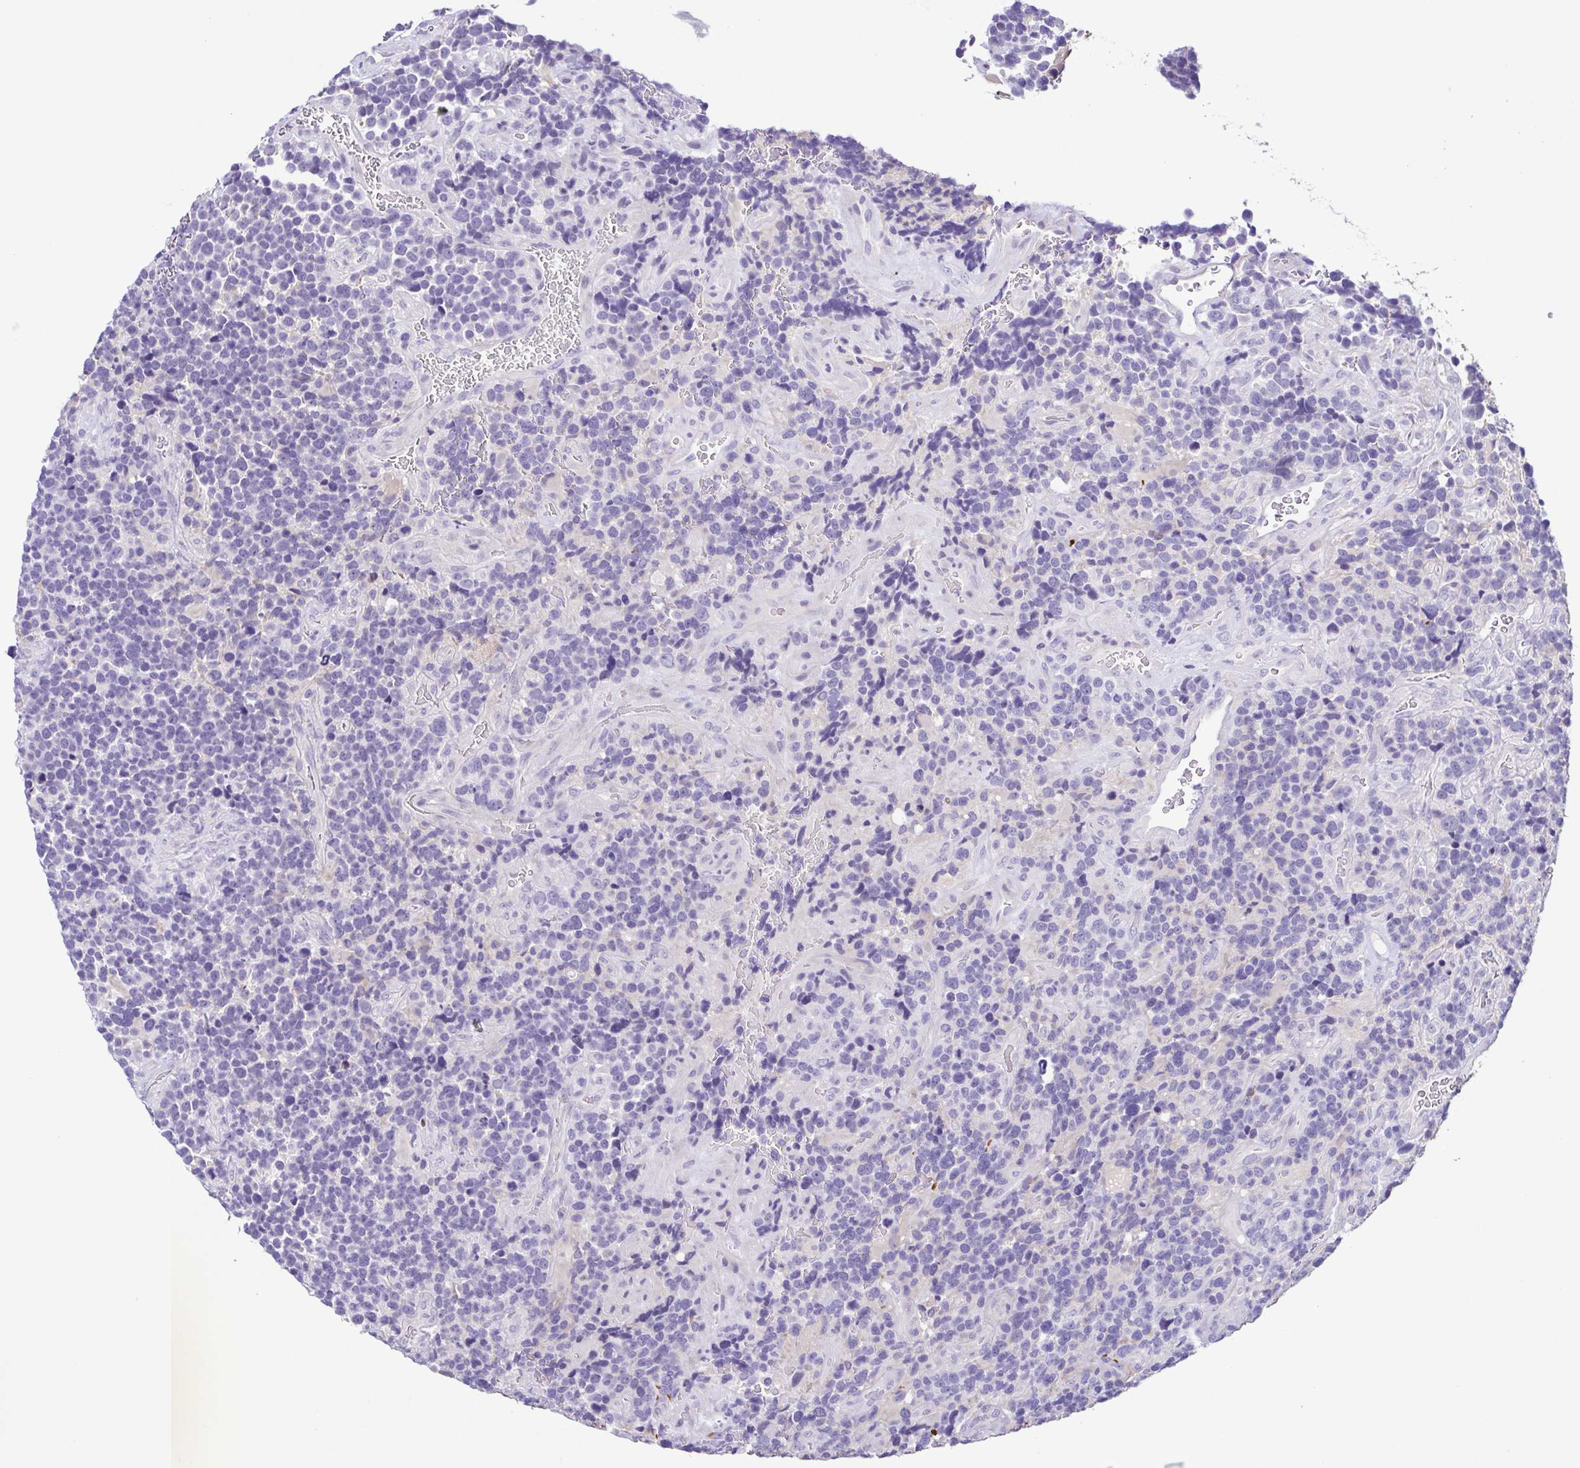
{"staining": {"intensity": "negative", "quantity": "none", "location": "none"}, "tissue": "glioma", "cell_type": "Tumor cells", "image_type": "cancer", "snomed": [{"axis": "morphology", "description": "Glioma, malignant, High grade"}, {"axis": "topography", "description": "Brain"}], "caption": "Tumor cells are negative for brown protein staining in malignant glioma (high-grade). Brightfield microscopy of immunohistochemistry (IHC) stained with DAB (brown) and hematoxylin (blue), captured at high magnification.", "gene": "TERT", "patient": {"sex": "male", "age": 33}}